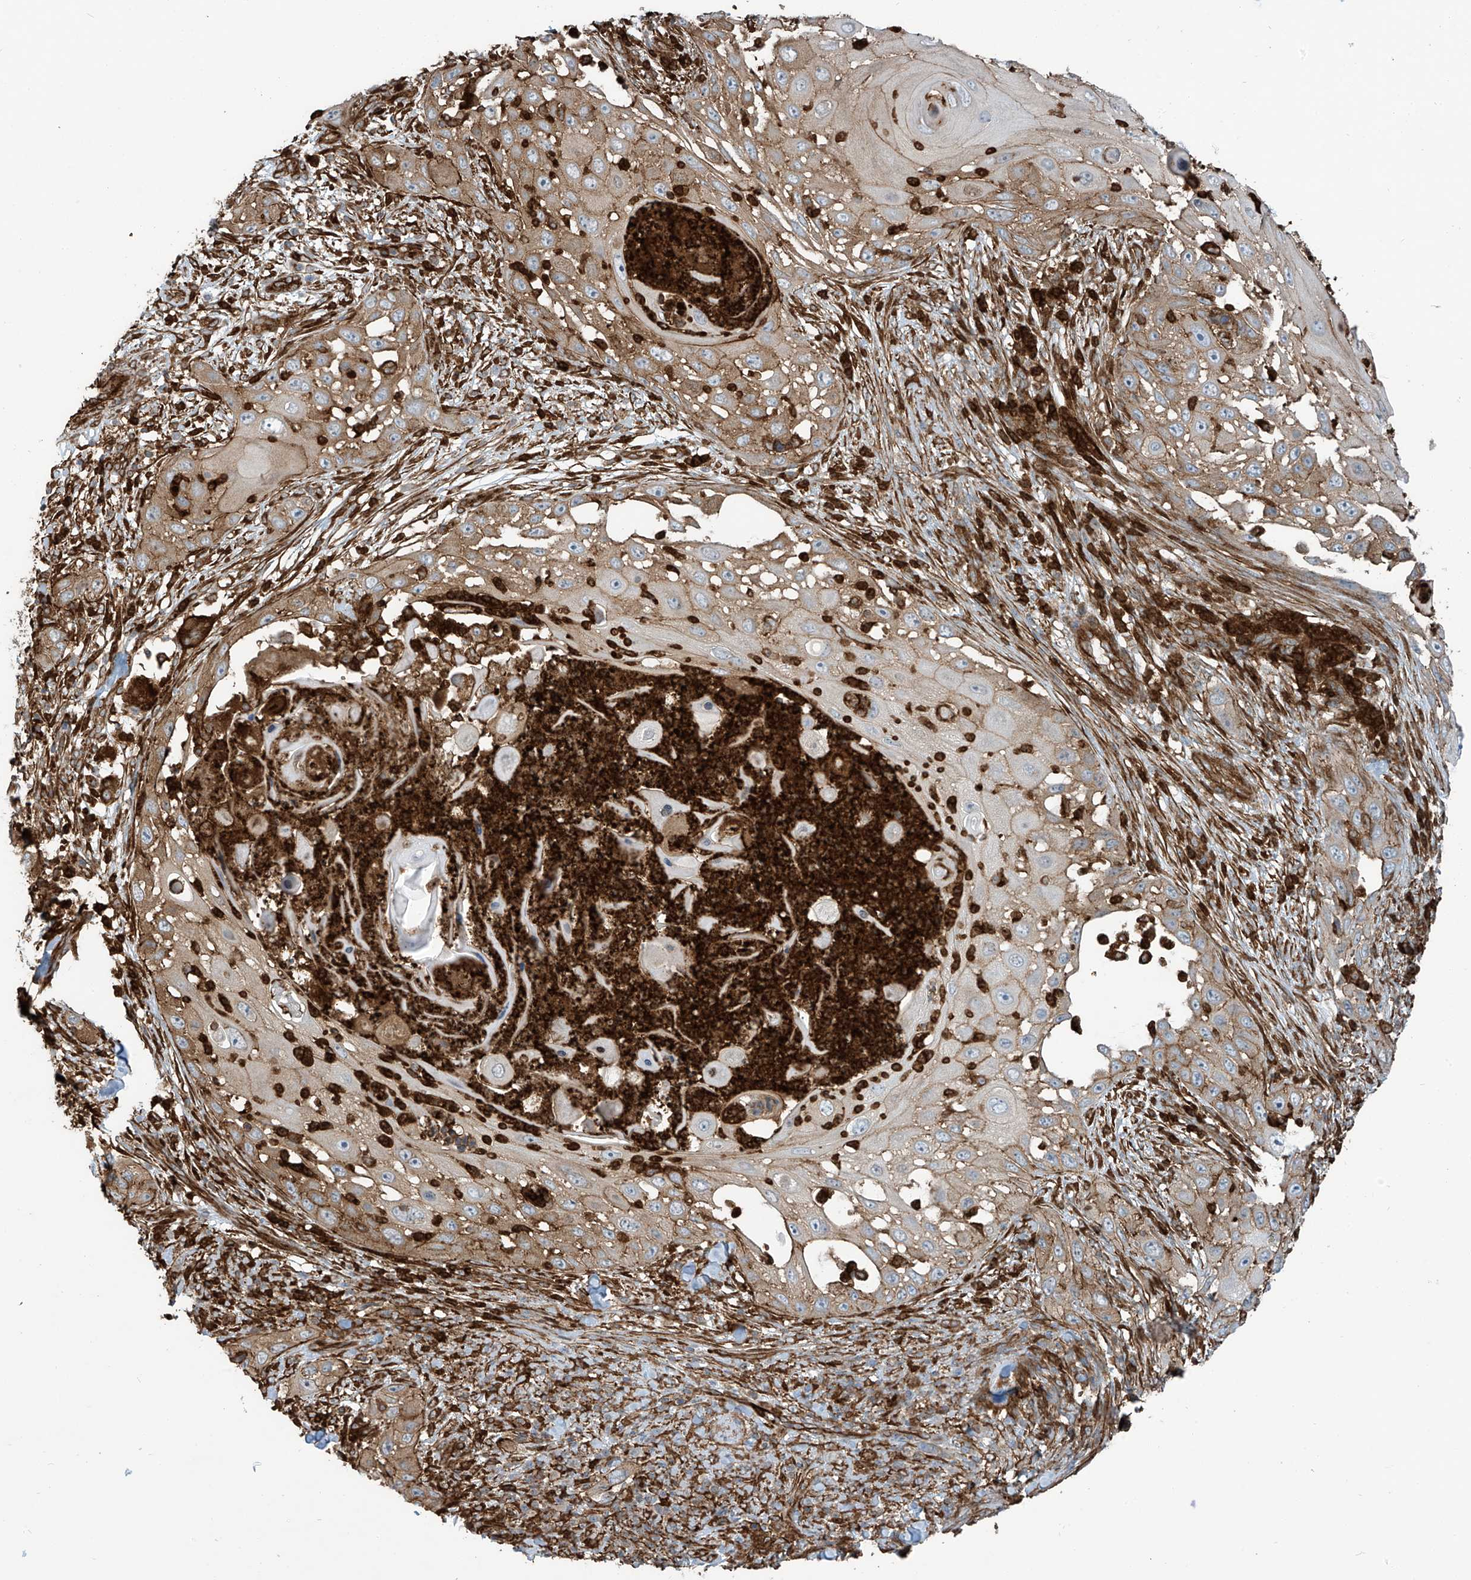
{"staining": {"intensity": "moderate", "quantity": ">75%", "location": "cytoplasmic/membranous"}, "tissue": "skin cancer", "cell_type": "Tumor cells", "image_type": "cancer", "snomed": [{"axis": "morphology", "description": "Squamous cell carcinoma, NOS"}, {"axis": "topography", "description": "Skin"}], "caption": "DAB (3,3'-diaminobenzidine) immunohistochemical staining of skin cancer demonstrates moderate cytoplasmic/membranous protein expression in approximately >75% of tumor cells.", "gene": "SLC9A2", "patient": {"sex": "female", "age": 44}}